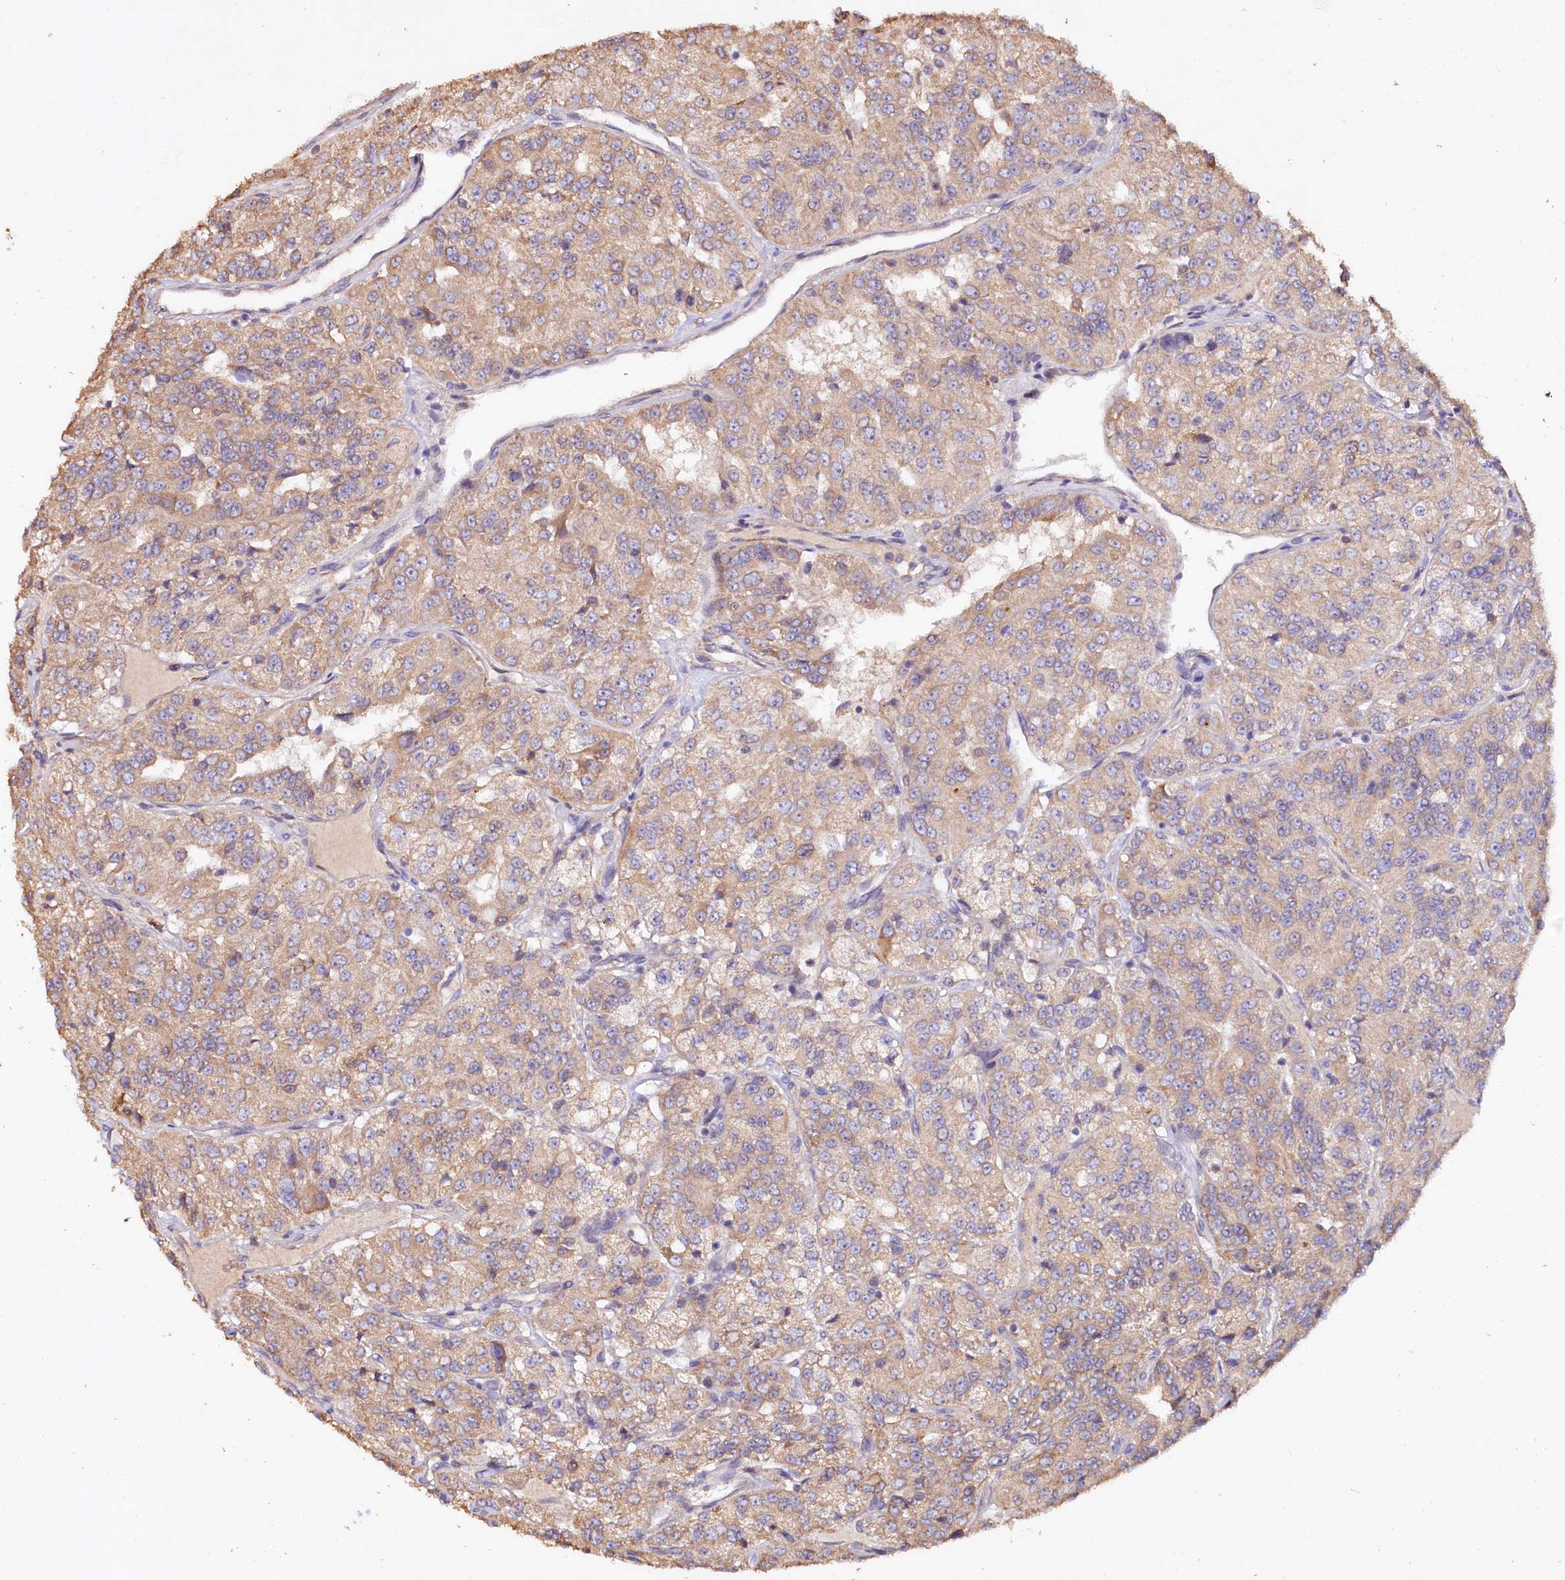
{"staining": {"intensity": "moderate", "quantity": "25%-75%", "location": "cytoplasmic/membranous"}, "tissue": "renal cancer", "cell_type": "Tumor cells", "image_type": "cancer", "snomed": [{"axis": "morphology", "description": "Adenocarcinoma, NOS"}, {"axis": "topography", "description": "Kidney"}], "caption": "Renal adenocarcinoma stained for a protein (brown) shows moderate cytoplasmic/membranous positive expression in approximately 25%-75% of tumor cells.", "gene": "ETFBKMT", "patient": {"sex": "female", "age": 63}}